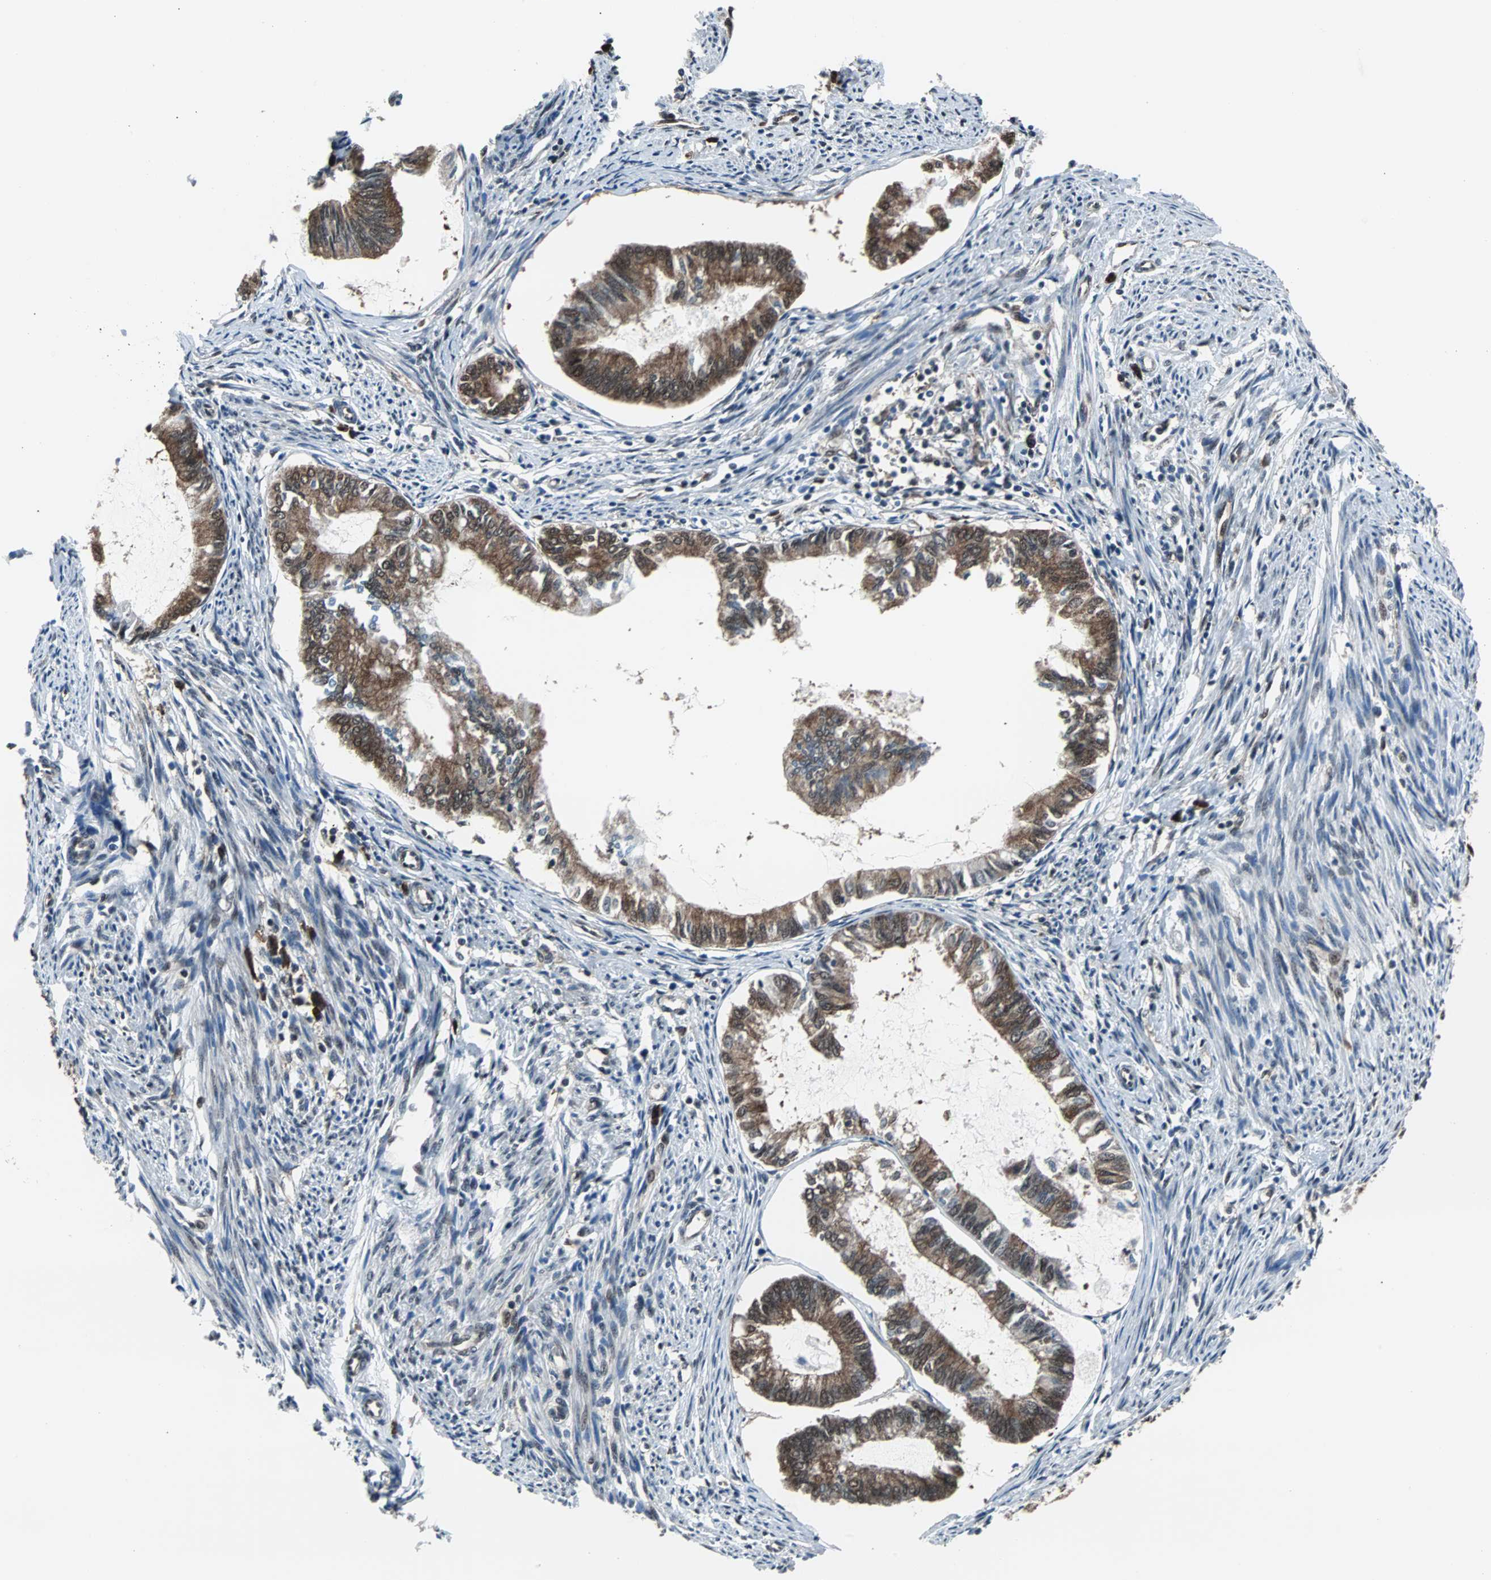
{"staining": {"intensity": "moderate", "quantity": ">75%", "location": "cytoplasmic/membranous"}, "tissue": "endometrial cancer", "cell_type": "Tumor cells", "image_type": "cancer", "snomed": [{"axis": "morphology", "description": "Adenocarcinoma, NOS"}, {"axis": "topography", "description": "Endometrium"}], "caption": "Brown immunohistochemical staining in endometrial adenocarcinoma reveals moderate cytoplasmic/membranous positivity in about >75% of tumor cells.", "gene": "VCP", "patient": {"sex": "female", "age": 86}}